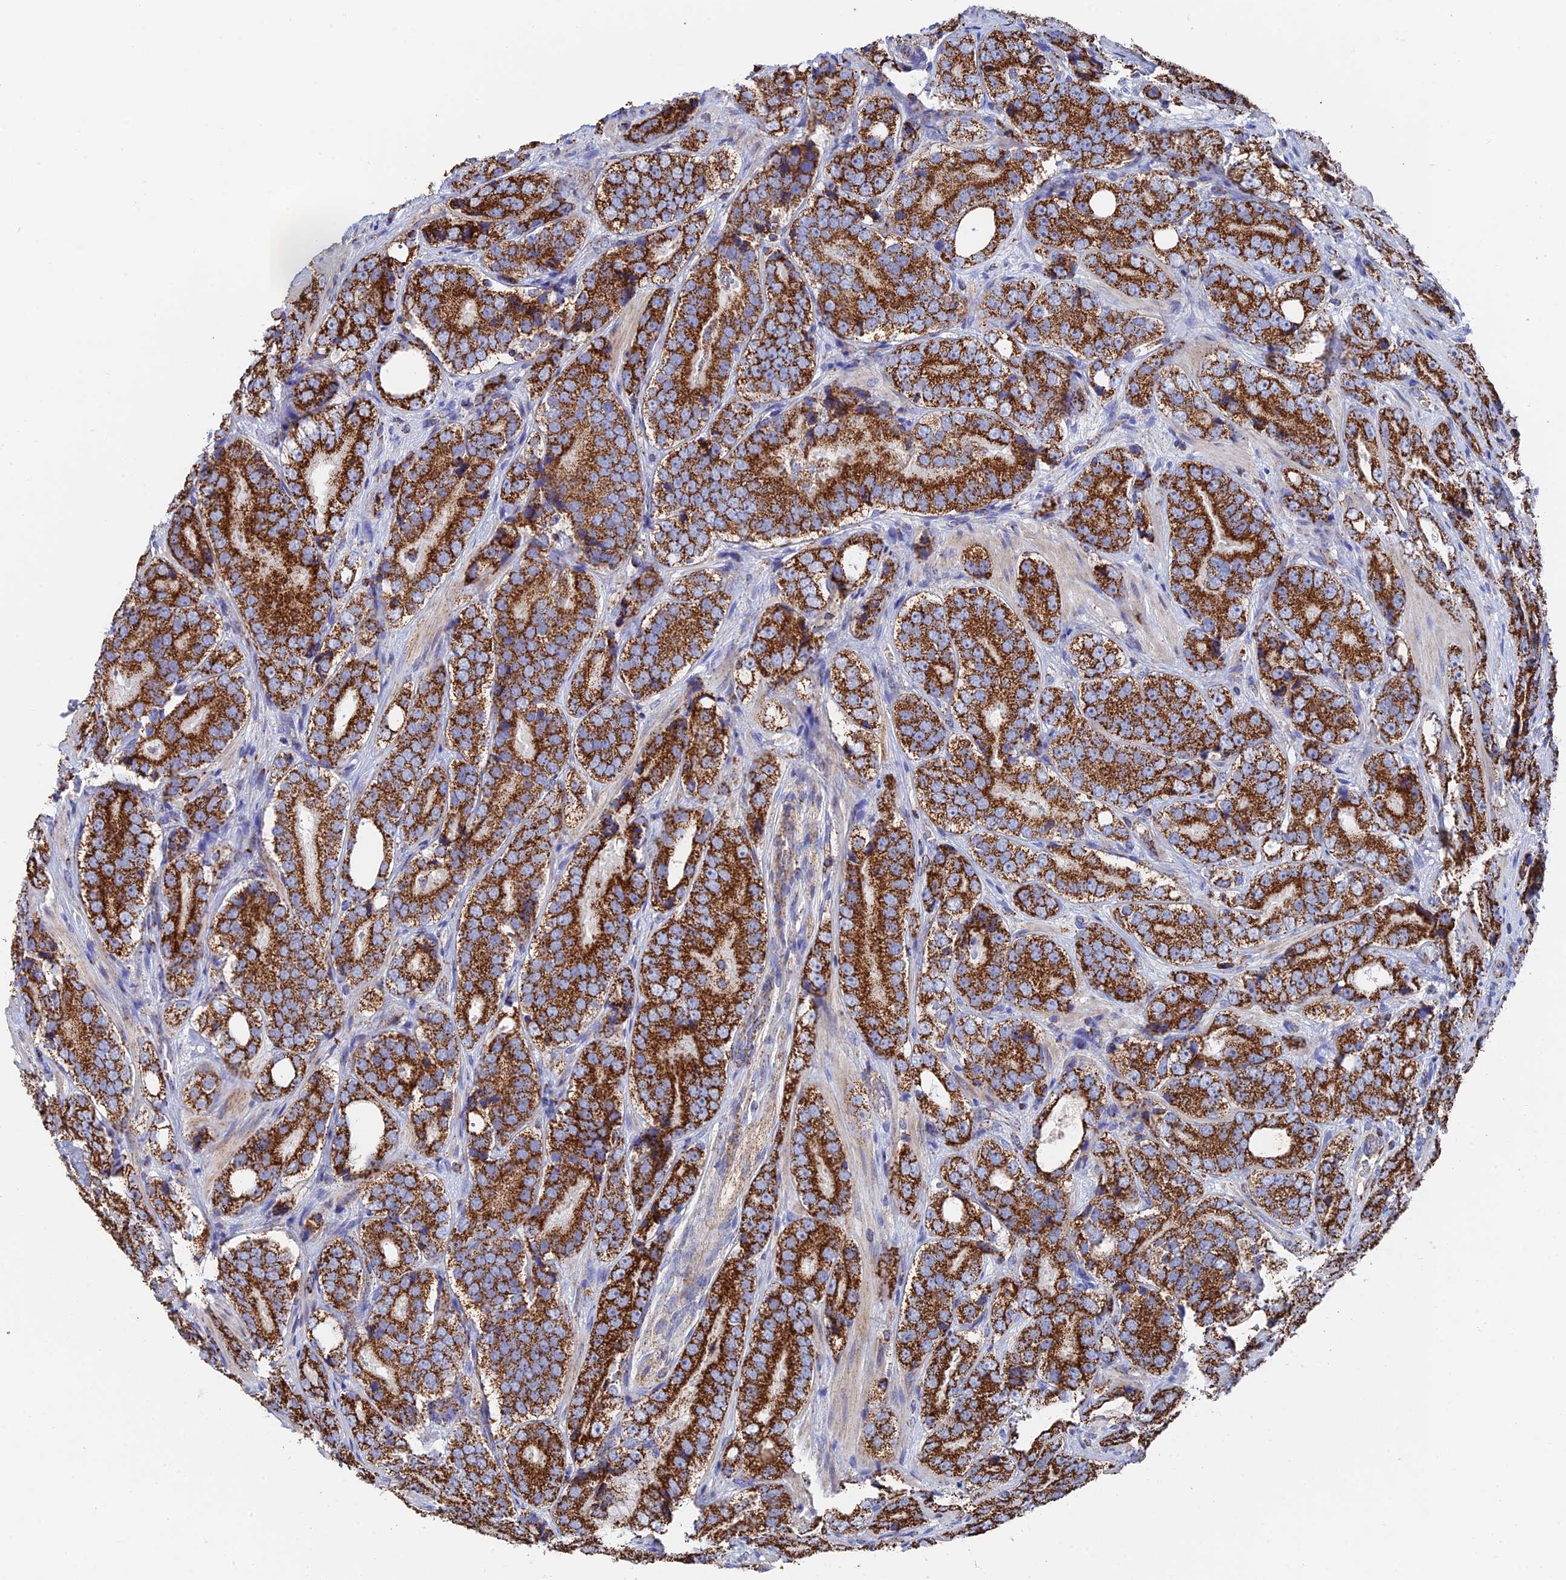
{"staining": {"intensity": "strong", "quantity": ">75%", "location": "cytoplasmic/membranous"}, "tissue": "prostate cancer", "cell_type": "Tumor cells", "image_type": "cancer", "snomed": [{"axis": "morphology", "description": "Adenocarcinoma, High grade"}, {"axis": "topography", "description": "Prostate"}], "caption": "Brown immunohistochemical staining in prostate cancer demonstrates strong cytoplasmic/membranous positivity in approximately >75% of tumor cells.", "gene": "HAUS8", "patient": {"sex": "male", "age": 56}}